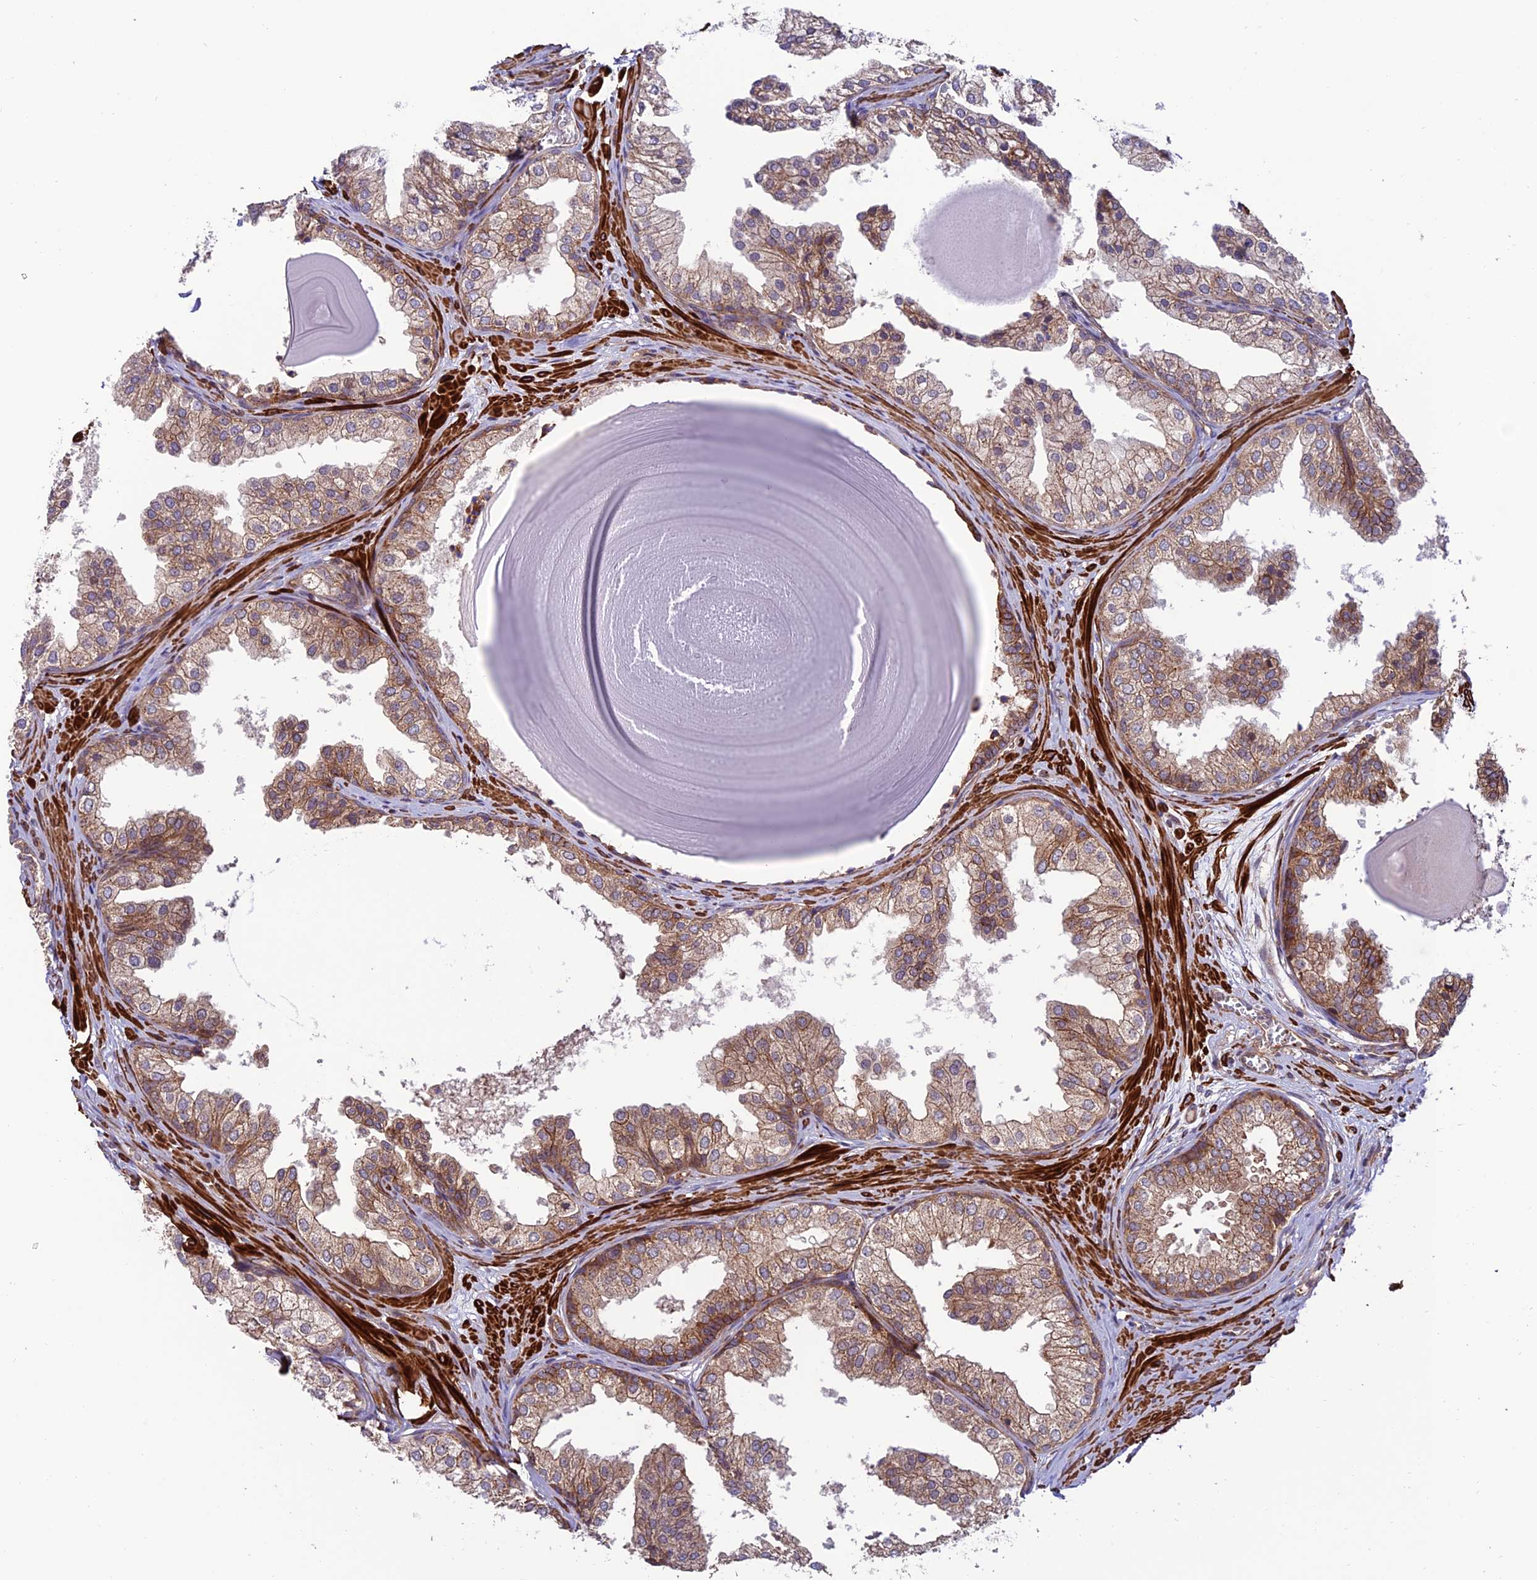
{"staining": {"intensity": "moderate", "quantity": ">75%", "location": "cytoplasmic/membranous"}, "tissue": "prostate", "cell_type": "Glandular cells", "image_type": "normal", "snomed": [{"axis": "morphology", "description": "Normal tissue, NOS"}, {"axis": "topography", "description": "Prostate"}], "caption": "Immunohistochemistry image of normal prostate stained for a protein (brown), which displays medium levels of moderate cytoplasmic/membranous staining in about >75% of glandular cells.", "gene": "TNIP3", "patient": {"sex": "male", "age": 48}}